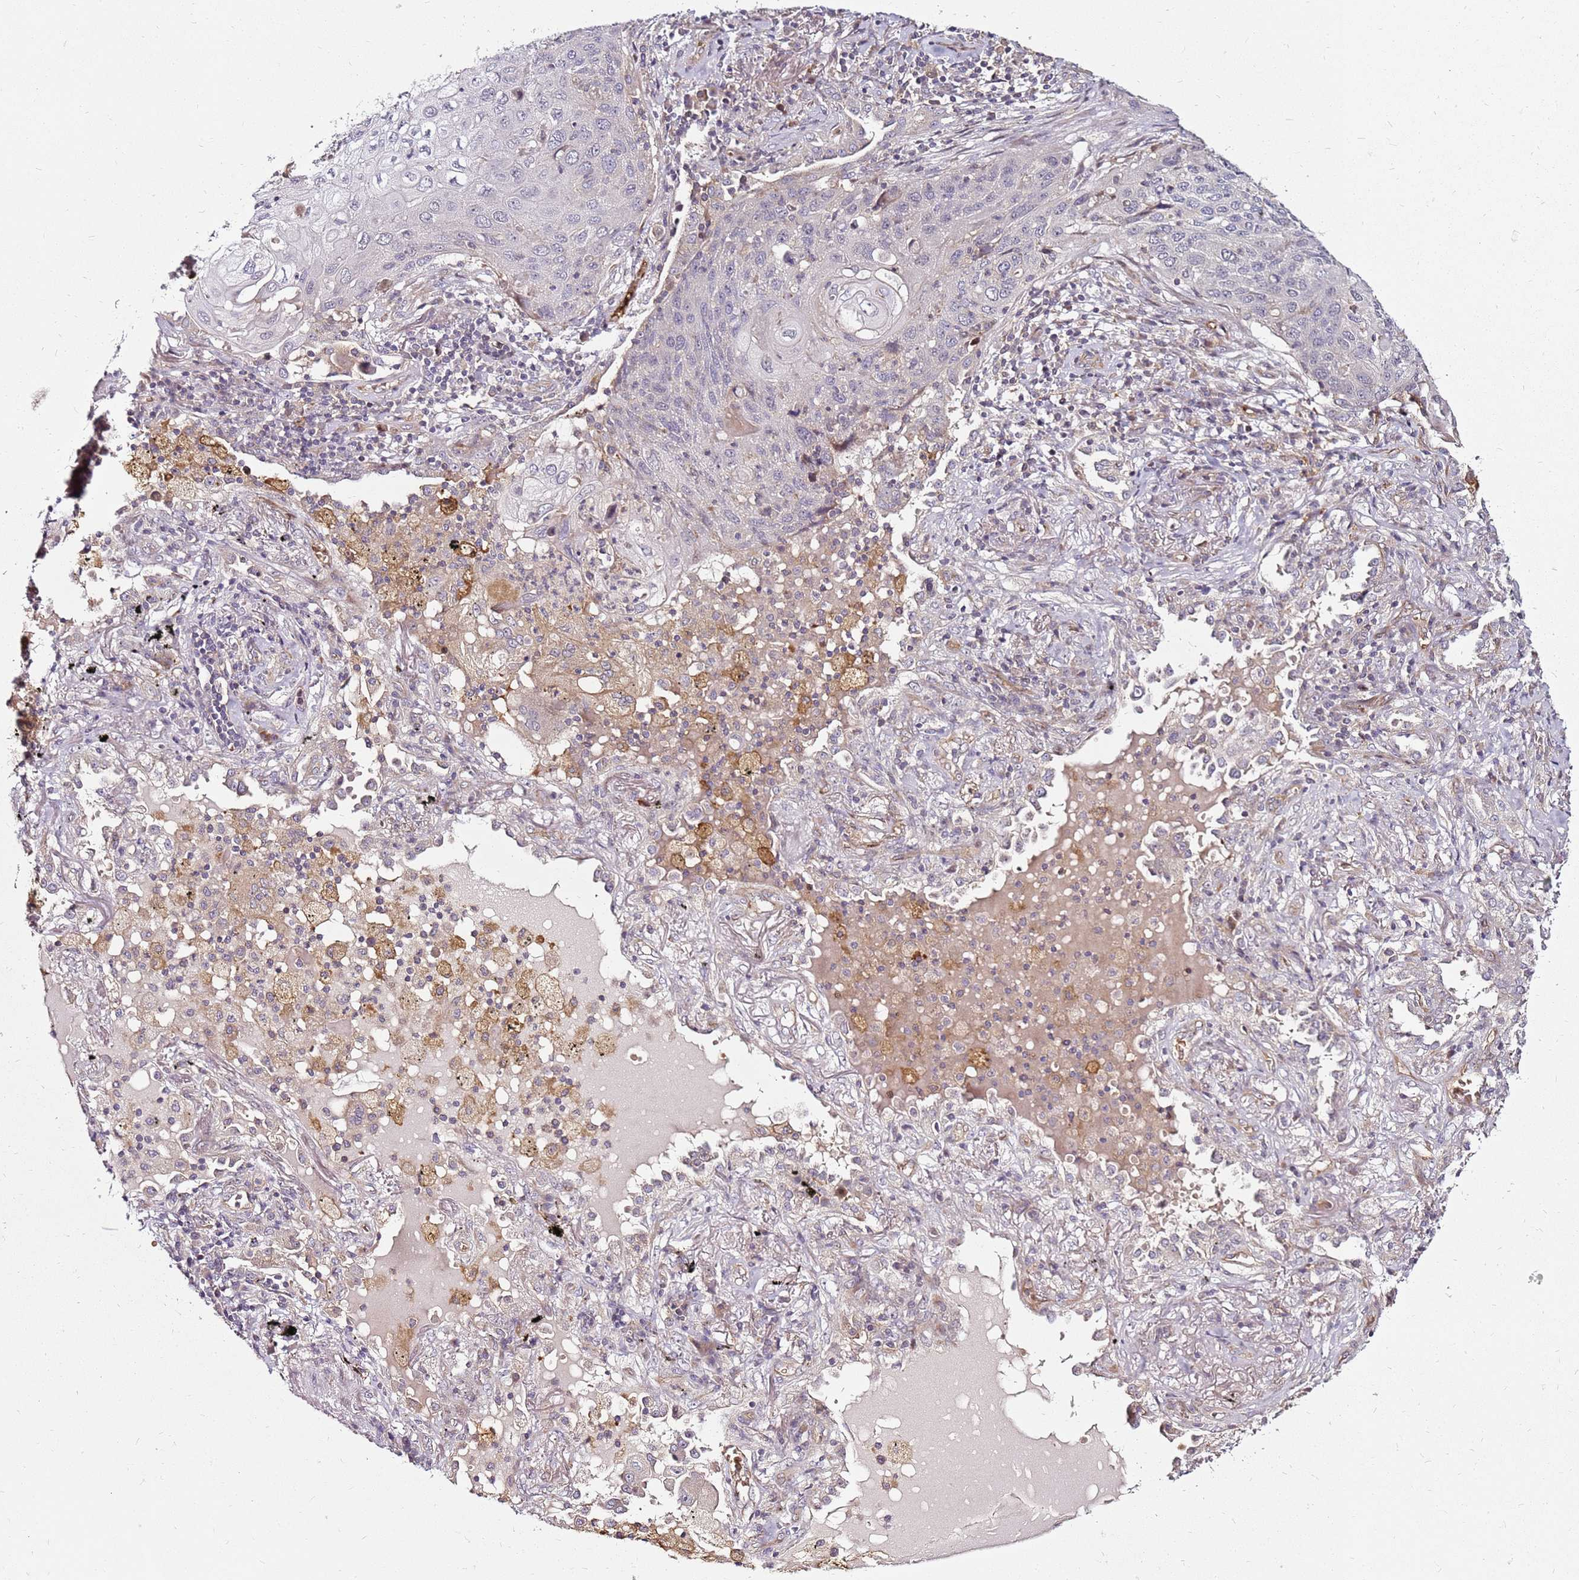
{"staining": {"intensity": "negative", "quantity": "none", "location": "none"}, "tissue": "lung cancer", "cell_type": "Tumor cells", "image_type": "cancer", "snomed": [{"axis": "morphology", "description": "Squamous cell carcinoma, NOS"}, {"axis": "topography", "description": "Lung"}], "caption": "A high-resolution micrograph shows IHC staining of lung squamous cell carcinoma, which displays no significant expression in tumor cells. Nuclei are stained in blue.", "gene": "RNF11", "patient": {"sex": "female", "age": 63}}